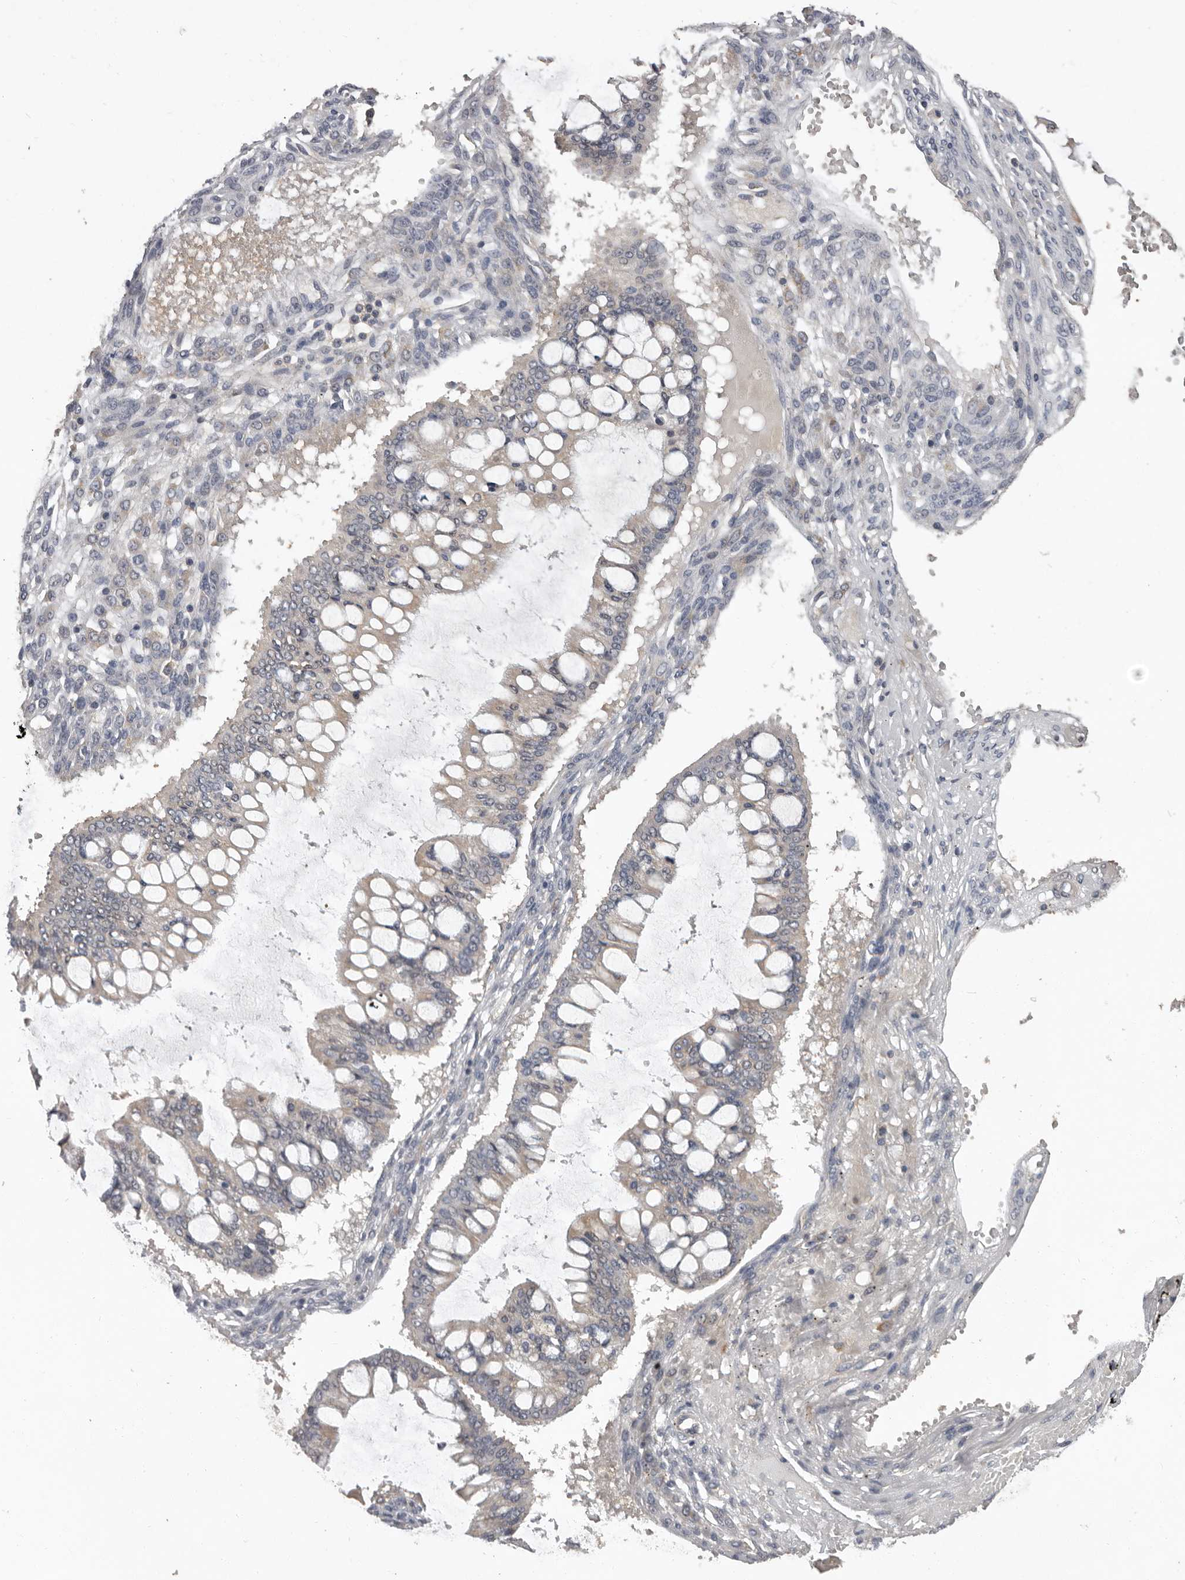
{"staining": {"intensity": "weak", "quantity": "25%-75%", "location": "cytoplasmic/membranous"}, "tissue": "ovarian cancer", "cell_type": "Tumor cells", "image_type": "cancer", "snomed": [{"axis": "morphology", "description": "Cystadenocarcinoma, mucinous, NOS"}, {"axis": "topography", "description": "Ovary"}], "caption": "This photomicrograph shows immunohistochemistry staining of ovarian mucinous cystadenocarcinoma, with low weak cytoplasmic/membranous staining in about 25%-75% of tumor cells.", "gene": "MTF1", "patient": {"sex": "female", "age": 73}}